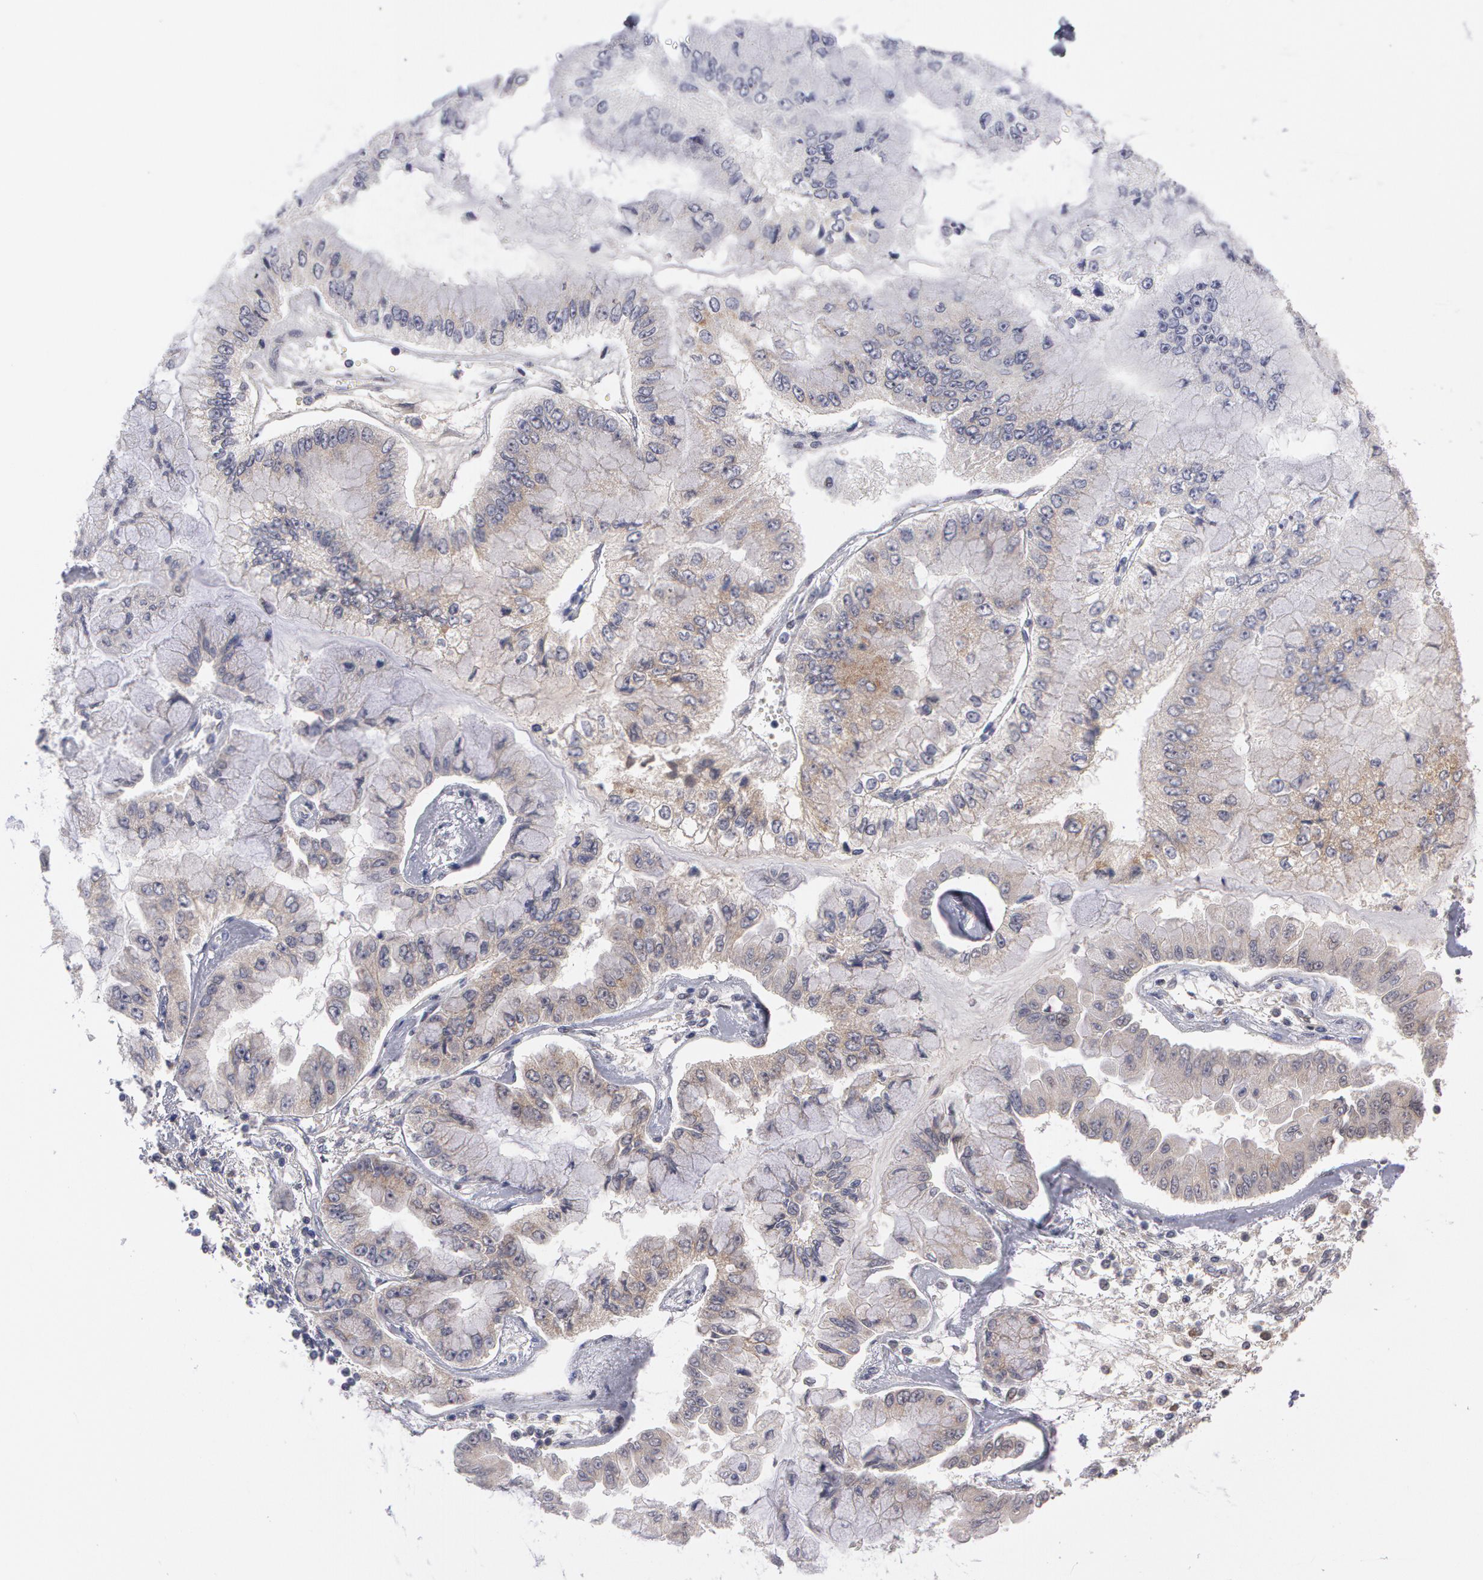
{"staining": {"intensity": "negative", "quantity": "none", "location": "none"}, "tissue": "liver cancer", "cell_type": "Tumor cells", "image_type": "cancer", "snomed": [{"axis": "morphology", "description": "Cholangiocarcinoma"}, {"axis": "topography", "description": "Liver"}], "caption": "The image reveals no significant positivity in tumor cells of liver cancer (cholangiocarcinoma).", "gene": "STX5", "patient": {"sex": "female", "age": 79}}